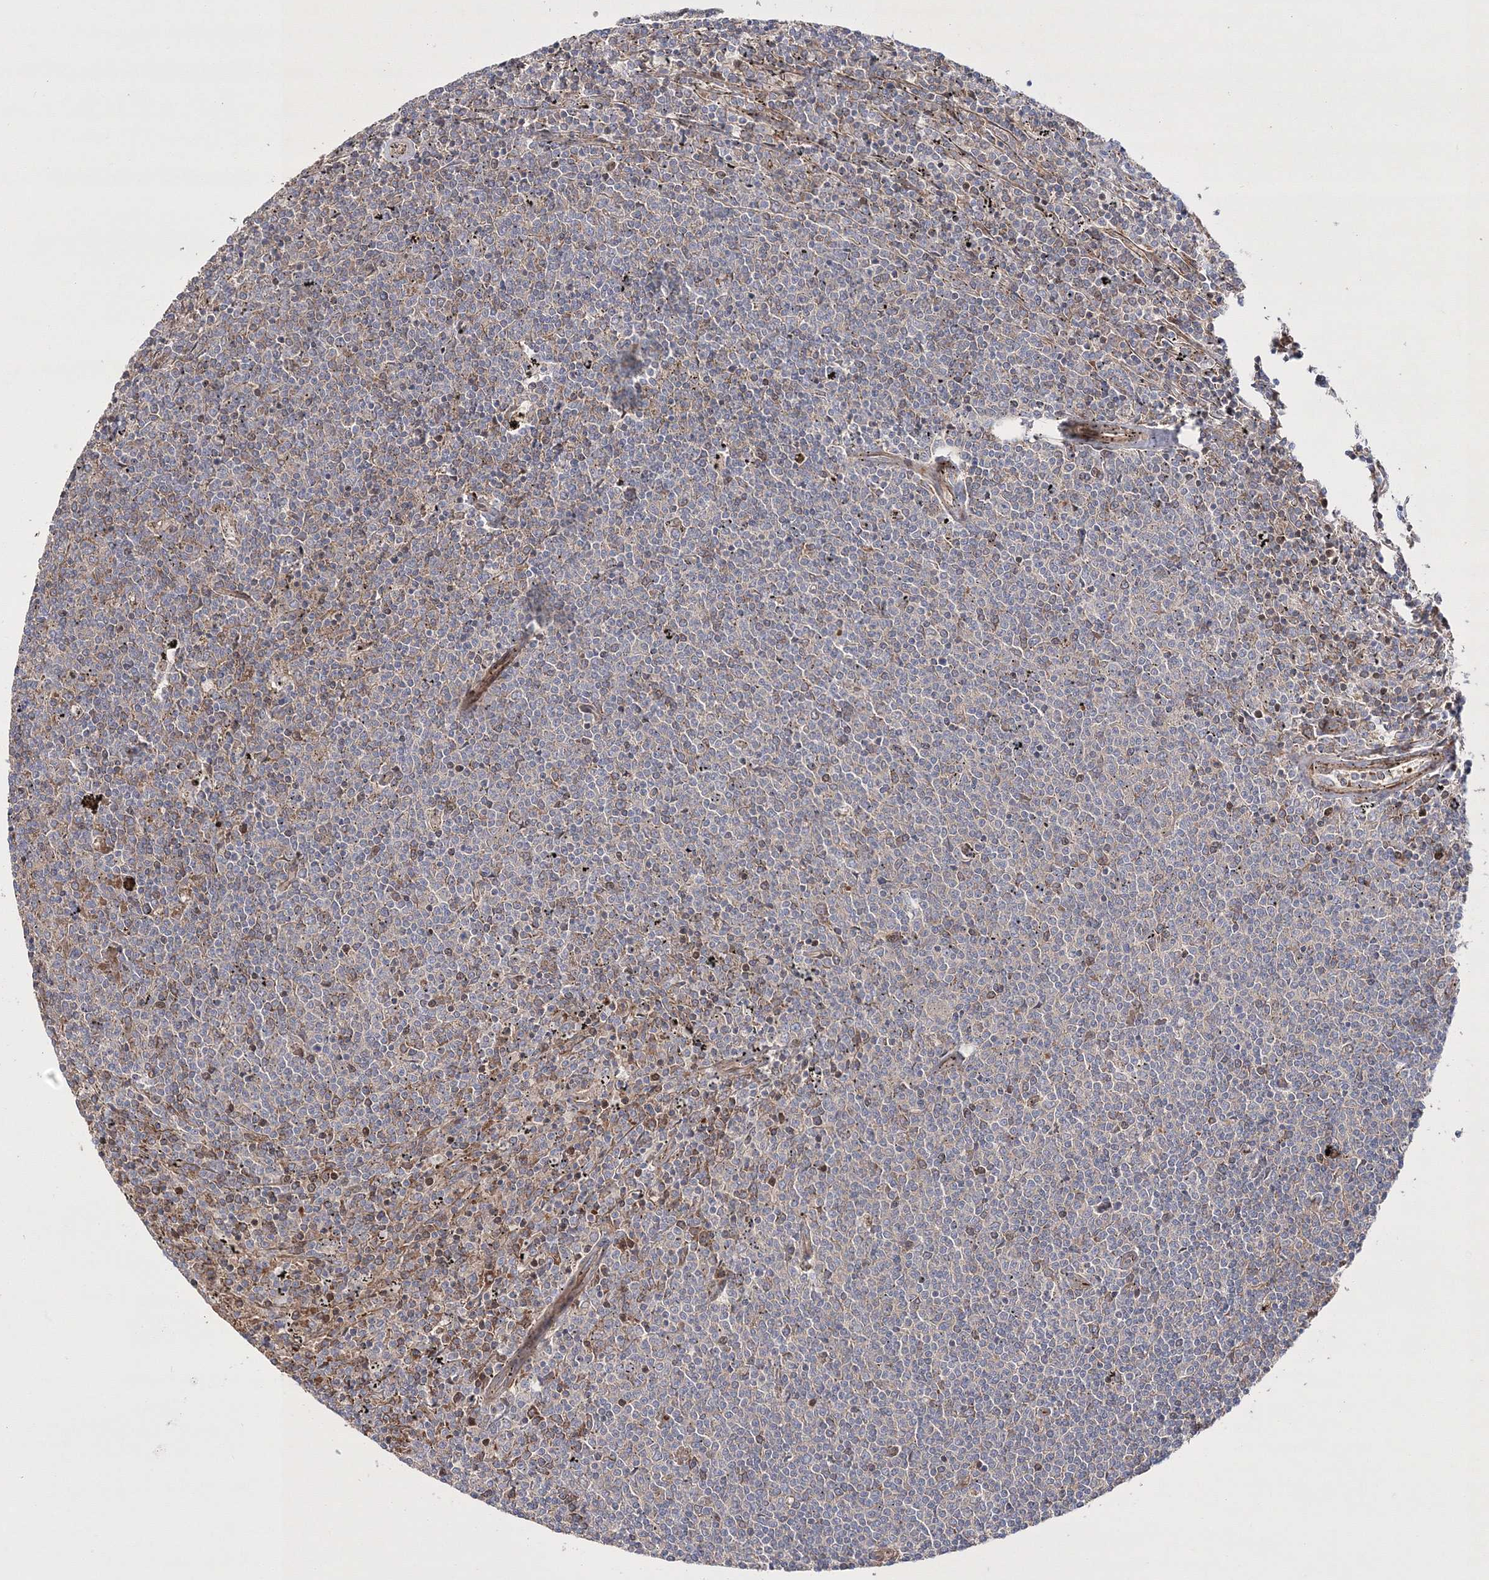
{"staining": {"intensity": "negative", "quantity": "none", "location": "none"}, "tissue": "lymphoma", "cell_type": "Tumor cells", "image_type": "cancer", "snomed": [{"axis": "morphology", "description": "Malignant lymphoma, non-Hodgkin's type, Low grade"}, {"axis": "topography", "description": "Spleen"}], "caption": "Tumor cells are negative for protein expression in human low-grade malignant lymphoma, non-Hodgkin's type.", "gene": "ZSWIM6", "patient": {"sex": "female", "age": 50}}